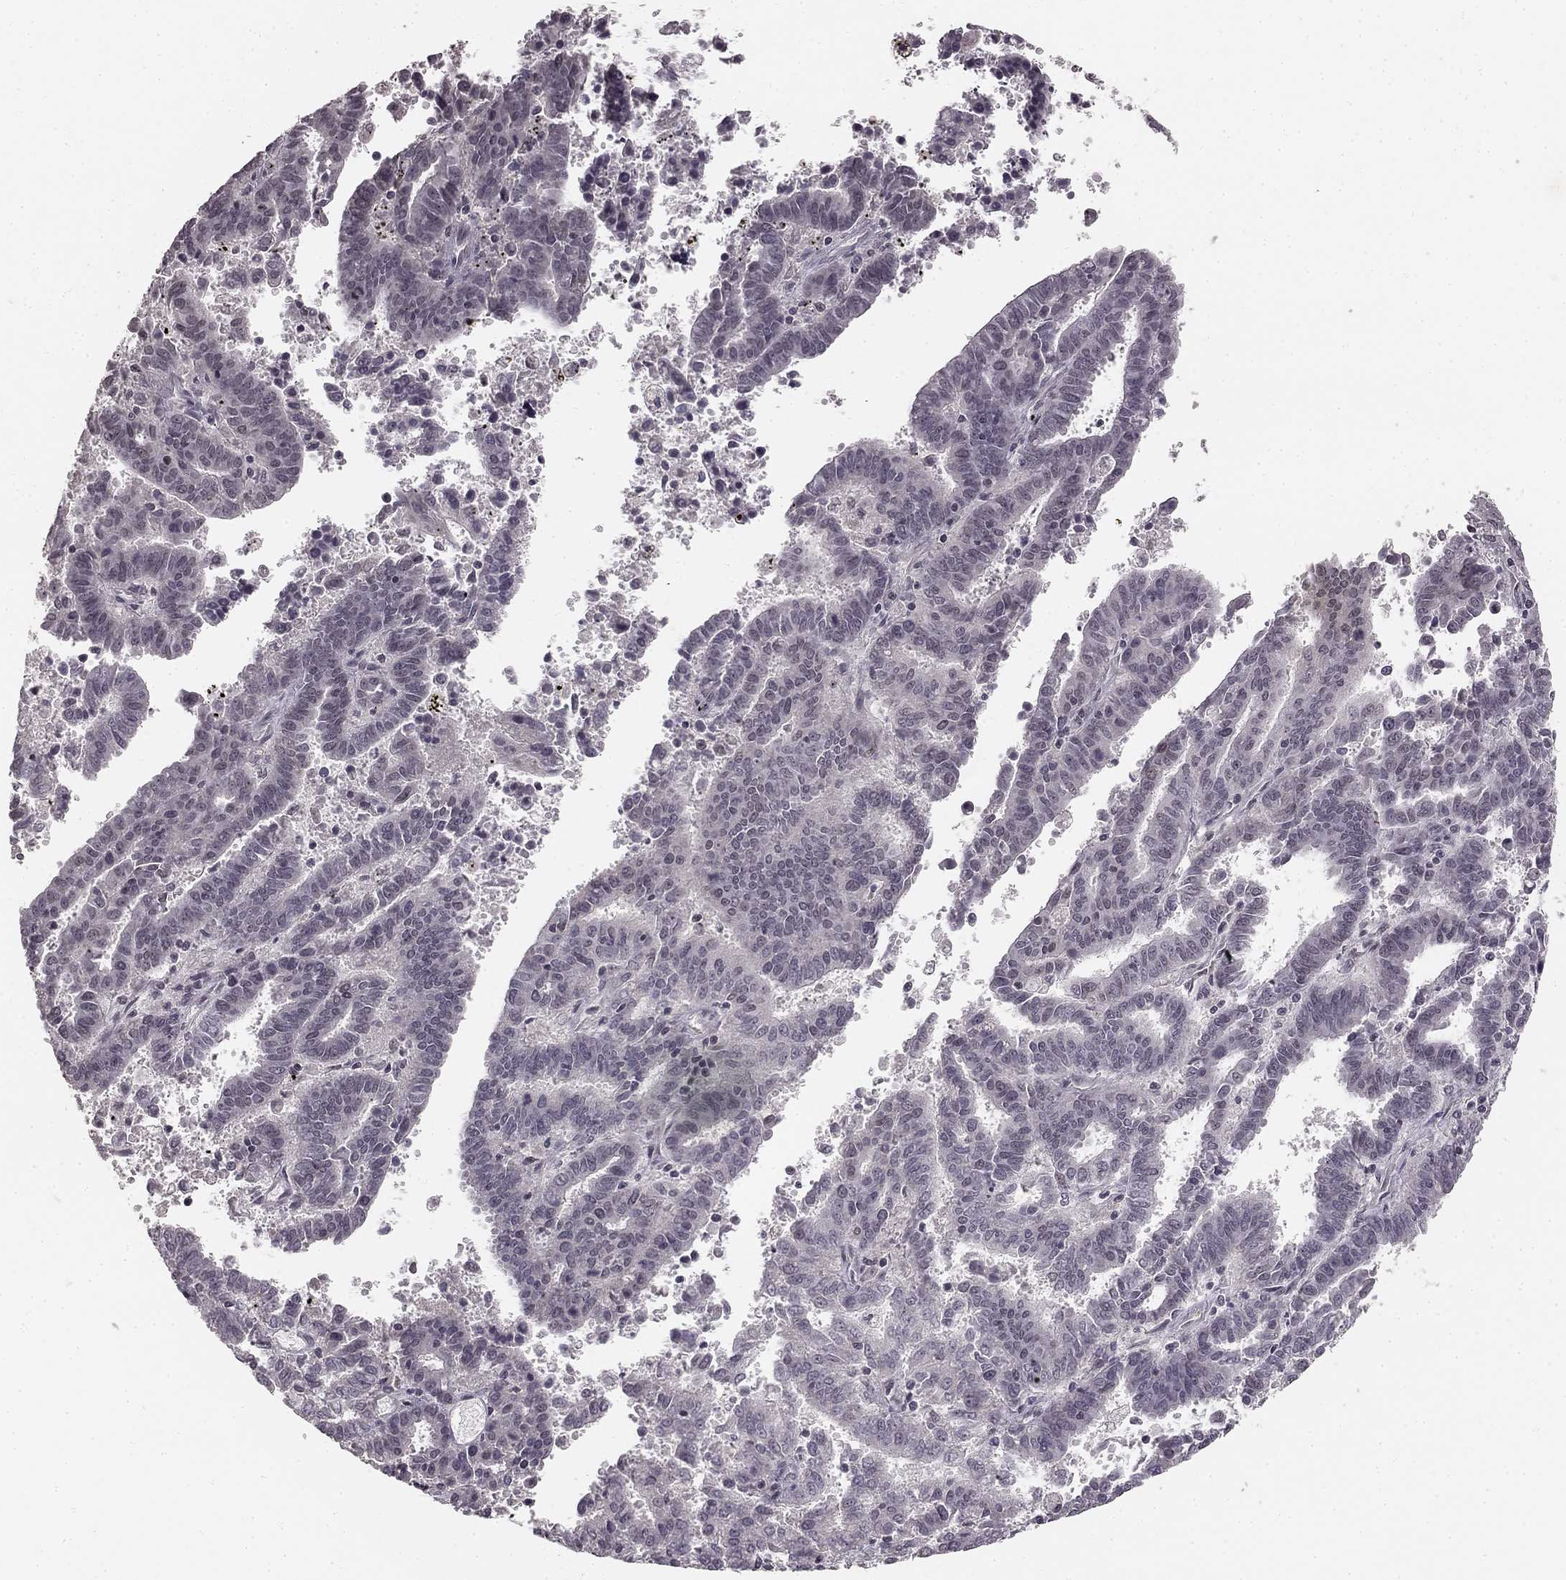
{"staining": {"intensity": "negative", "quantity": "none", "location": "none"}, "tissue": "endometrial cancer", "cell_type": "Tumor cells", "image_type": "cancer", "snomed": [{"axis": "morphology", "description": "Adenocarcinoma, NOS"}, {"axis": "topography", "description": "Uterus"}], "caption": "This is a photomicrograph of IHC staining of endometrial cancer, which shows no expression in tumor cells.", "gene": "HCN4", "patient": {"sex": "female", "age": 83}}